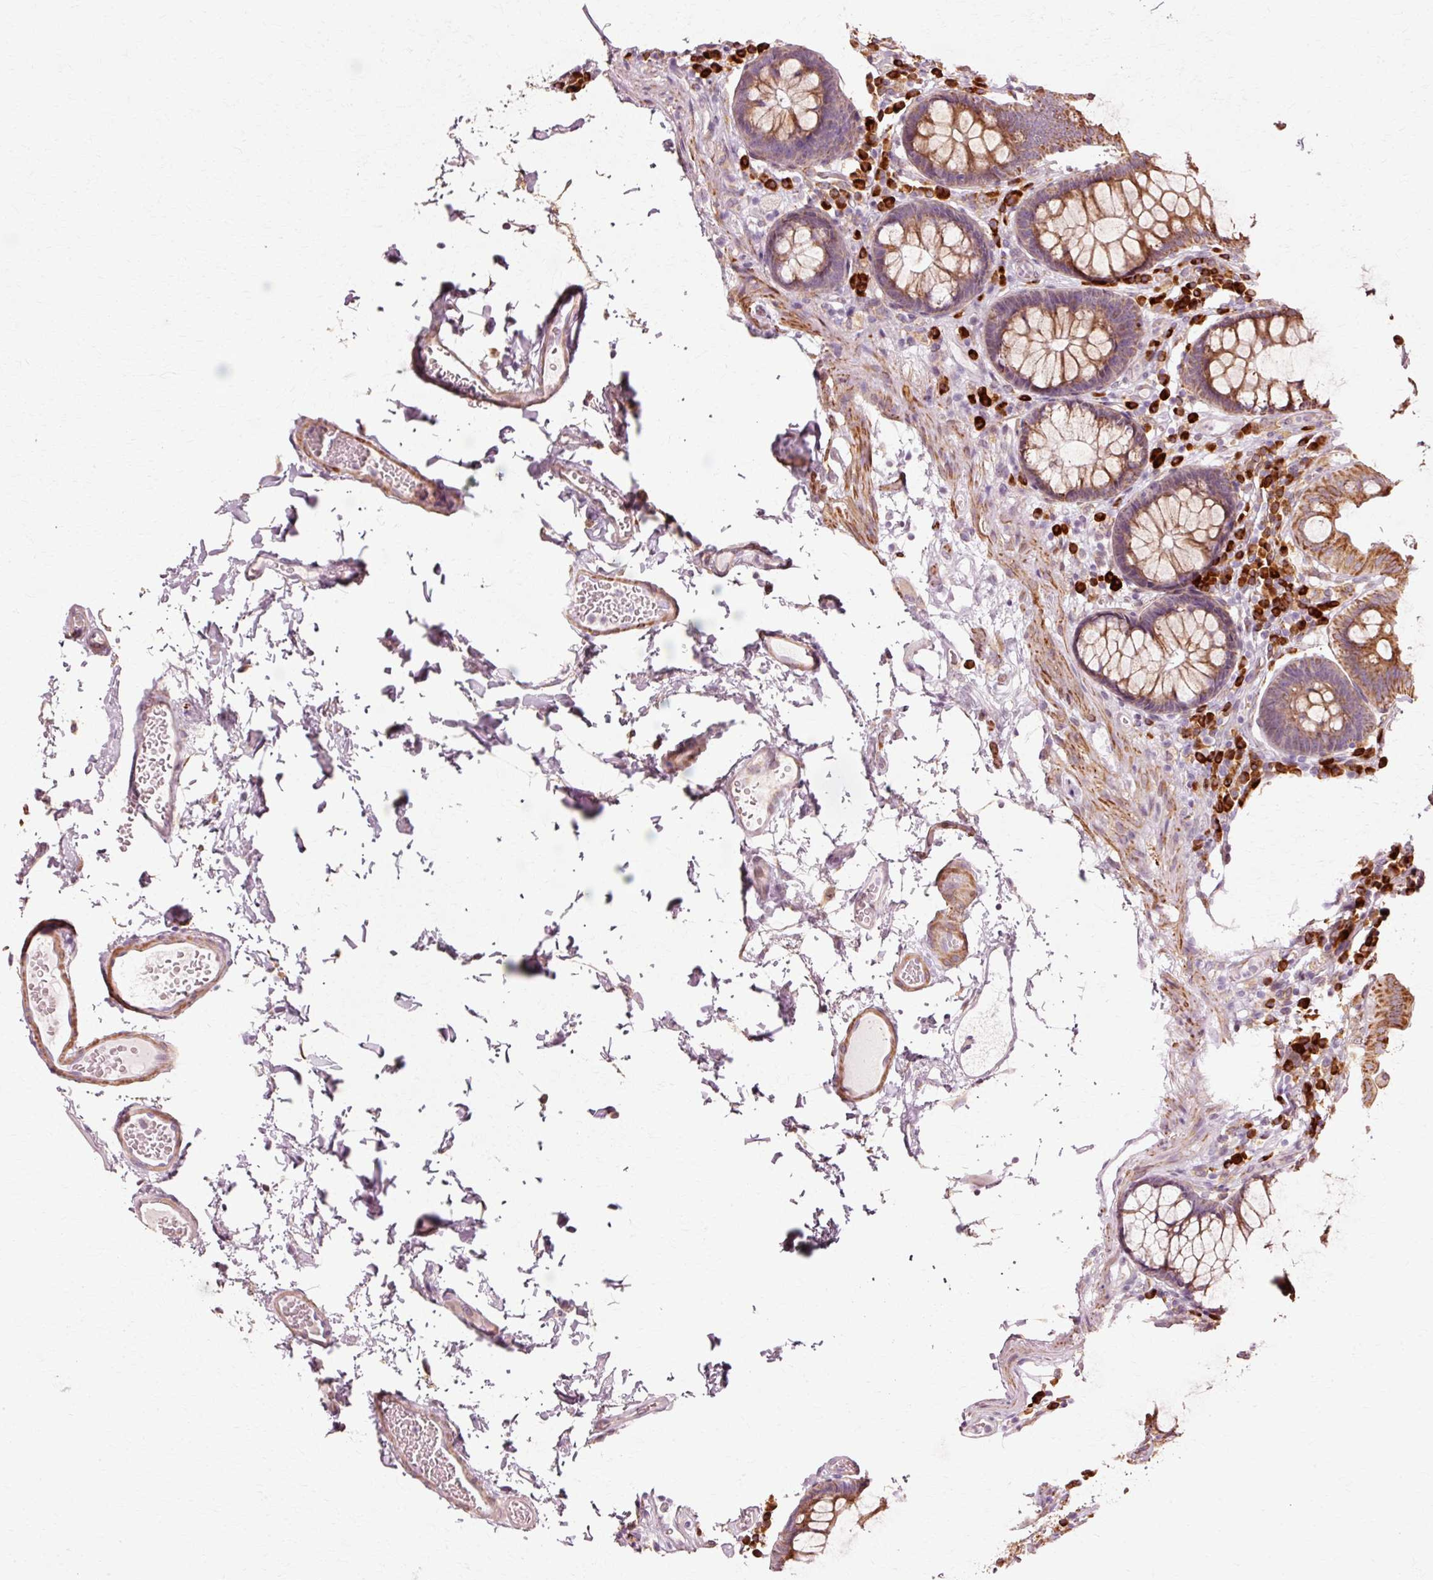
{"staining": {"intensity": "moderate", "quantity": "25%-75%", "location": "cytoplasmic/membranous"}, "tissue": "colon", "cell_type": "Endothelial cells", "image_type": "normal", "snomed": [{"axis": "morphology", "description": "Normal tissue, NOS"}, {"axis": "topography", "description": "Colon"}, {"axis": "topography", "description": "Peripheral nerve tissue"}], "caption": "Brown immunohistochemical staining in benign colon reveals moderate cytoplasmic/membranous staining in about 25%-75% of endothelial cells.", "gene": "RANBP2", "patient": {"sex": "male", "age": 84}}